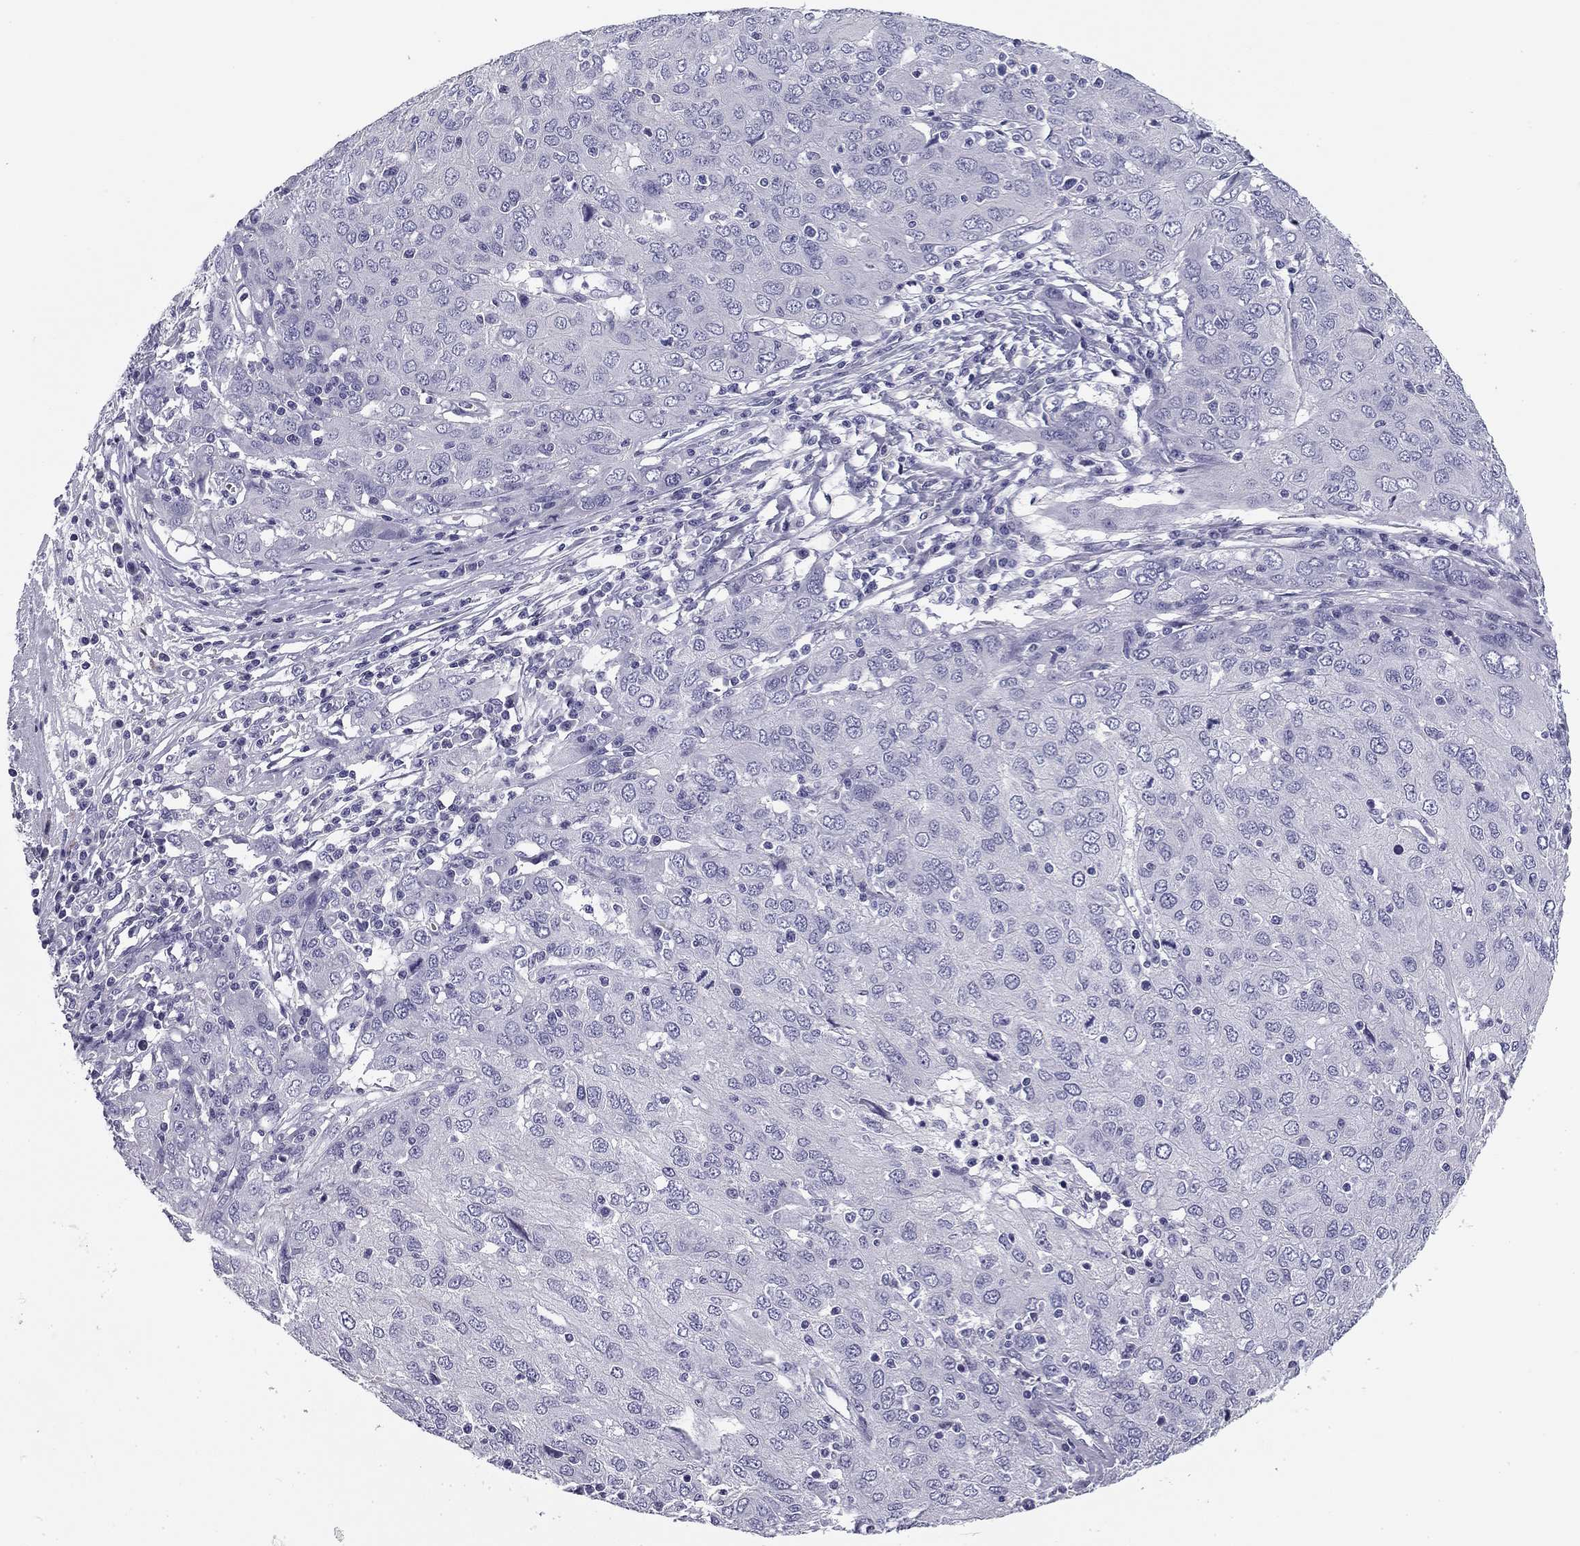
{"staining": {"intensity": "negative", "quantity": "none", "location": "none"}, "tissue": "ovarian cancer", "cell_type": "Tumor cells", "image_type": "cancer", "snomed": [{"axis": "morphology", "description": "Carcinoma, endometroid"}, {"axis": "topography", "description": "Ovary"}], "caption": "The immunohistochemistry image has no significant expression in tumor cells of ovarian cancer tissue.", "gene": "FLNC", "patient": {"sex": "female", "age": 50}}